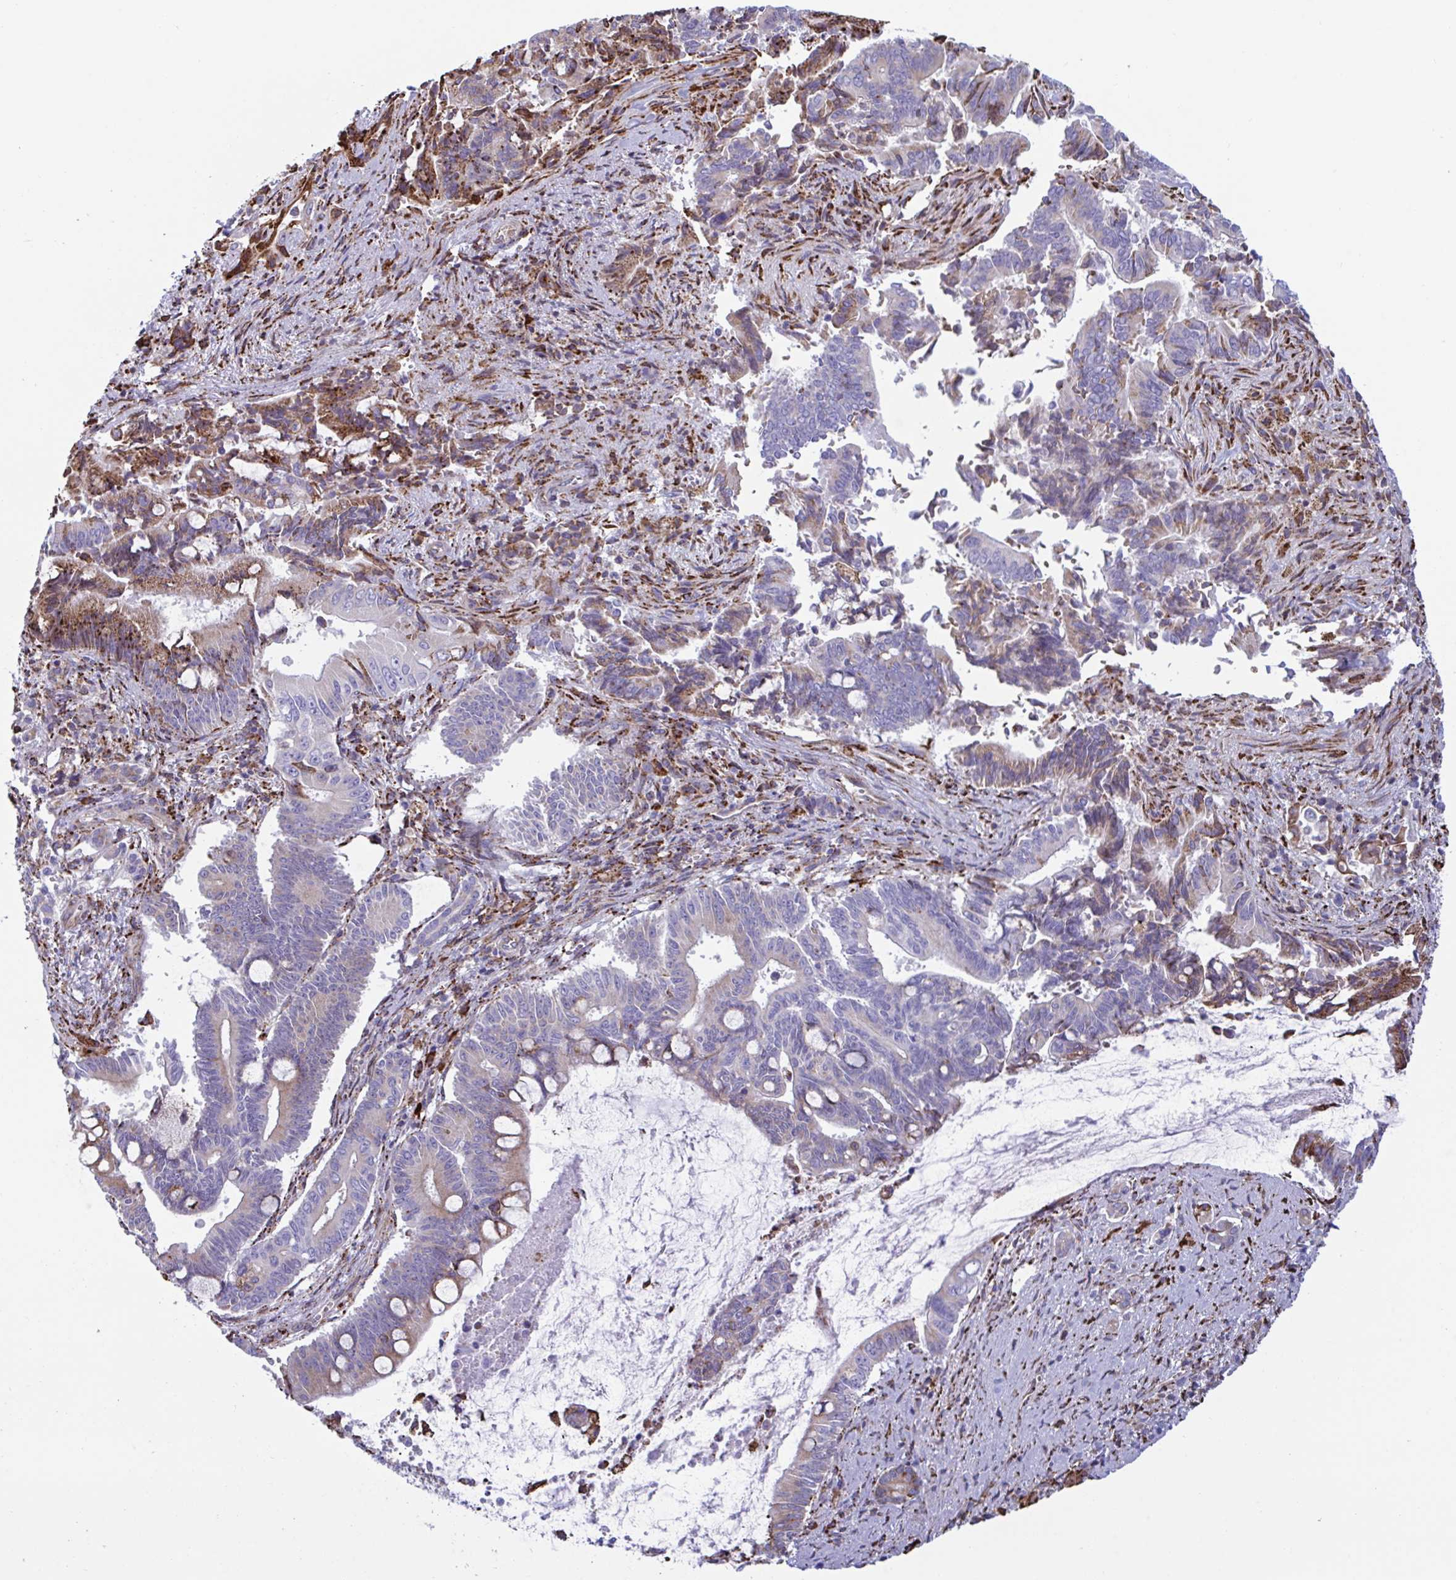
{"staining": {"intensity": "moderate", "quantity": "<25%", "location": "cytoplasmic/membranous"}, "tissue": "pancreatic cancer", "cell_type": "Tumor cells", "image_type": "cancer", "snomed": [{"axis": "morphology", "description": "Adenocarcinoma, NOS"}, {"axis": "topography", "description": "Pancreas"}], "caption": "The immunohistochemical stain highlights moderate cytoplasmic/membranous positivity in tumor cells of pancreatic cancer (adenocarcinoma) tissue. The staining was performed using DAB to visualize the protein expression in brown, while the nuclei were stained in blue with hematoxylin (Magnification: 20x).", "gene": "PEAK3", "patient": {"sex": "male", "age": 68}}